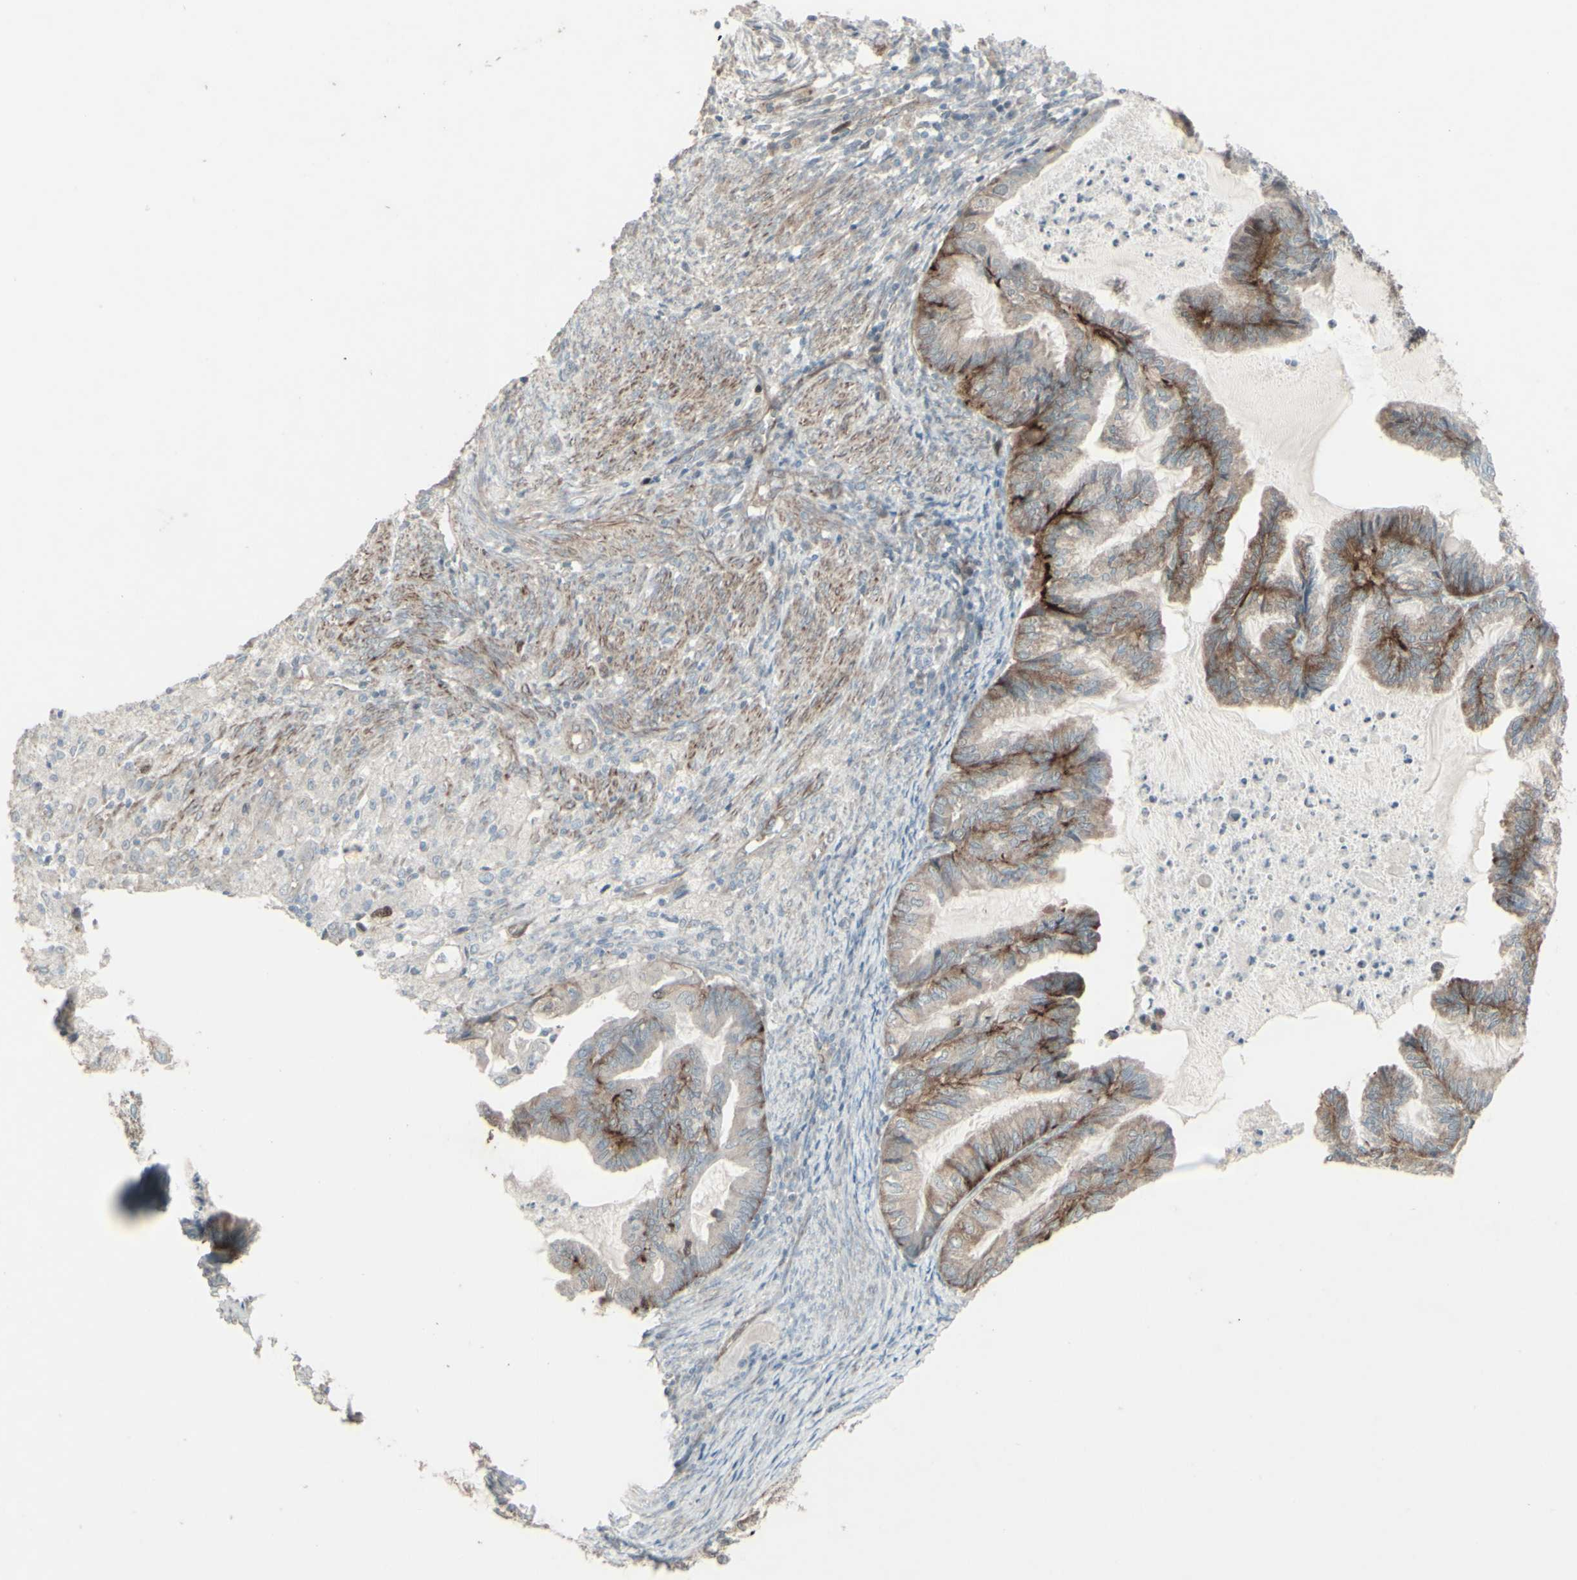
{"staining": {"intensity": "moderate", "quantity": ">75%", "location": "cytoplasmic/membranous"}, "tissue": "cervical cancer", "cell_type": "Tumor cells", "image_type": "cancer", "snomed": [{"axis": "morphology", "description": "Normal tissue, NOS"}, {"axis": "morphology", "description": "Adenocarcinoma, NOS"}, {"axis": "topography", "description": "Cervix"}, {"axis": "topography", "description": "Endometrium"}], "caption": "Immunohistochemistry (IHC) of human cervical adenocarcinoma demonstrates medium levels of moderate cytoplasmic/membranous positivity in about >75% of tumor cells. (brown staining indicates protein expression, while blue staining denotes nuclei).", "gene": "GMNN", "patient": {"sex": "female", "age": 86}}